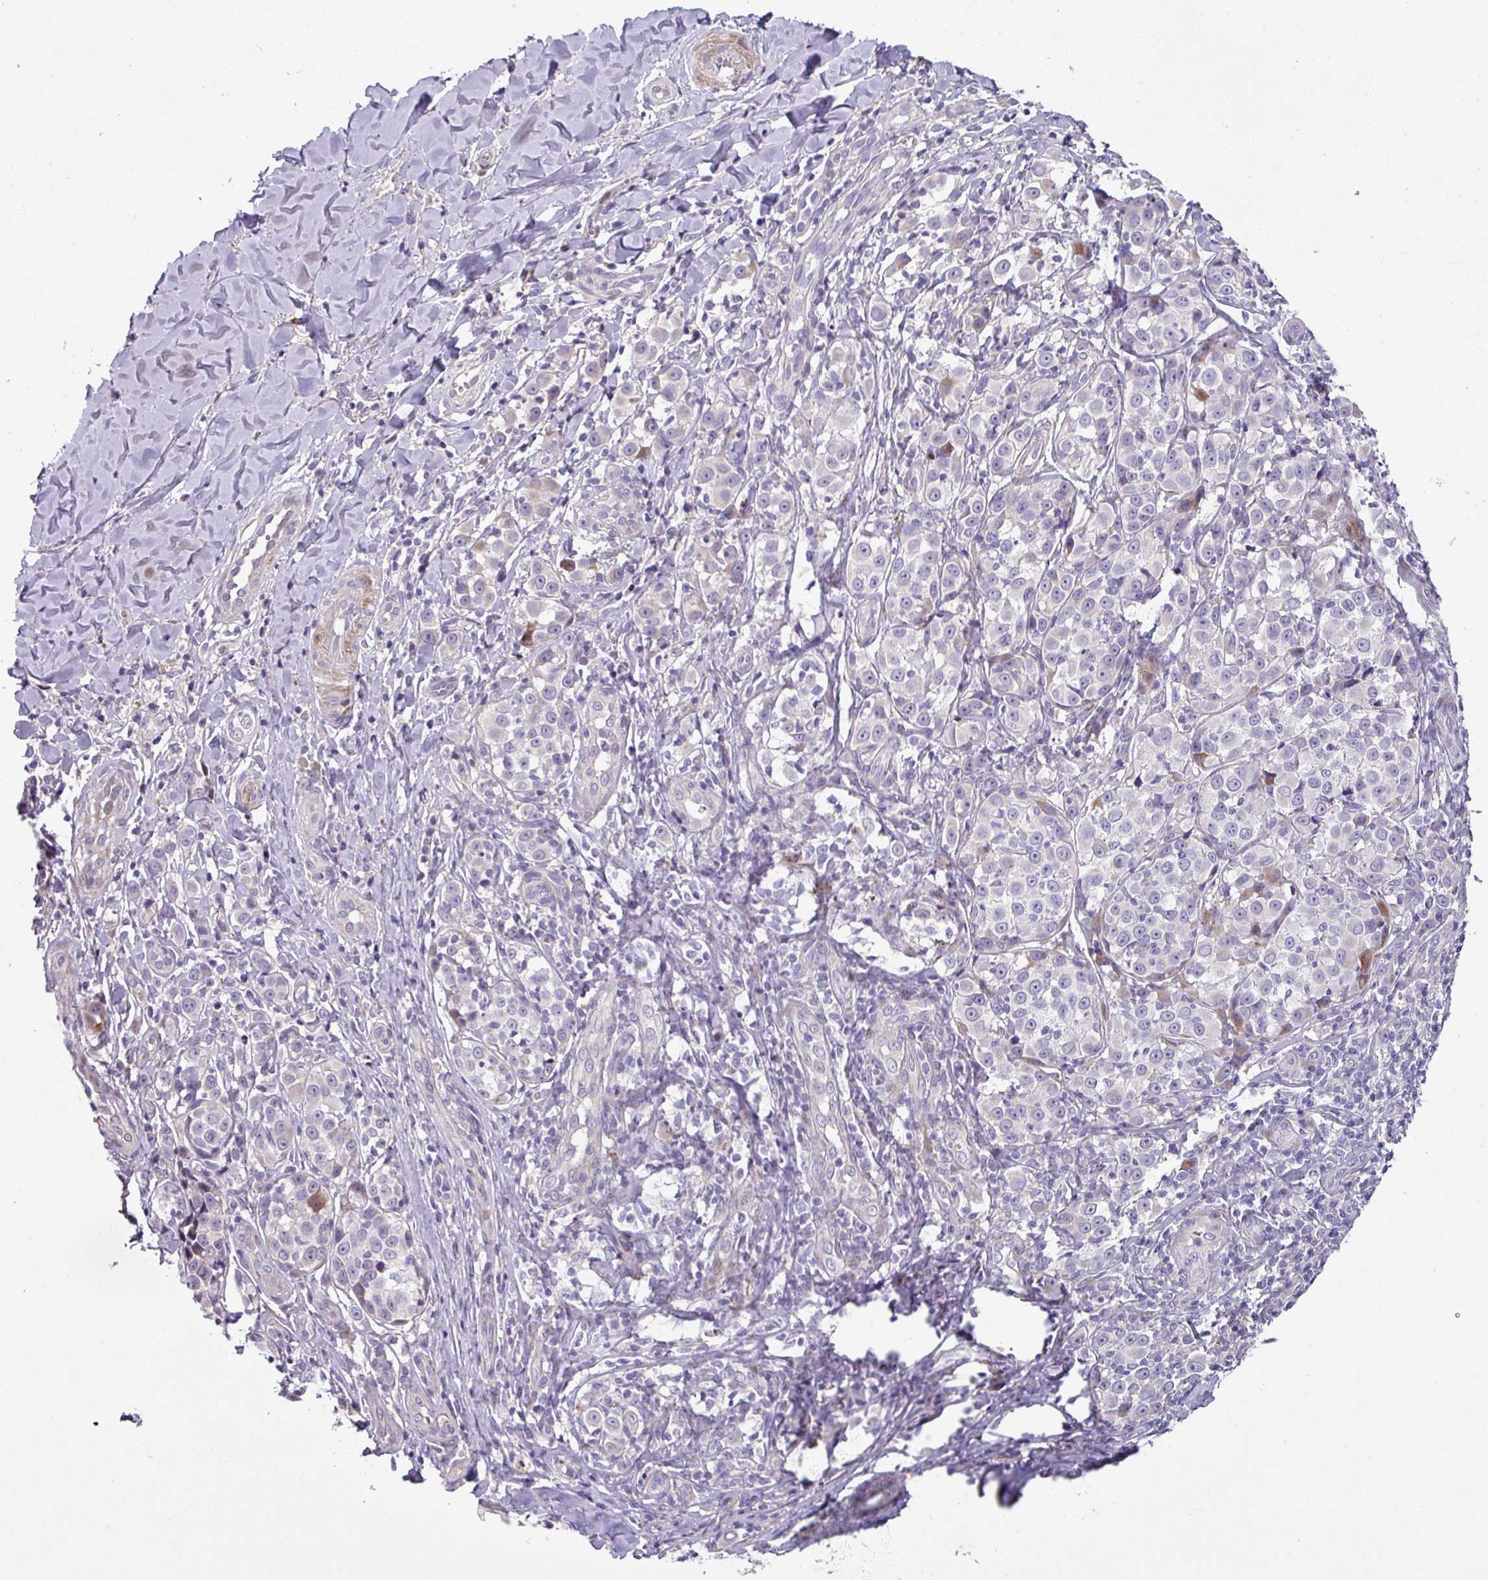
{"staining": {"intensity": "negative", "quantity": "none", "location": "none"}, "tissue": "melanoma", "cell_type": "Tumor cells", "image_type": "cancer", "snomed": [{"axis": "morphology", "description": "Malignant melanoma, NOS"}, {"axis": "topography", "description": "Skin"}], "caption": "DAB (3,3'-diaminobenzidine) immunohistochemical staining of human malignant melanoma shows no significant staining in tumor cells.", "gene": "KLHL3", "patient": {"sex": "female", "age": 35}}